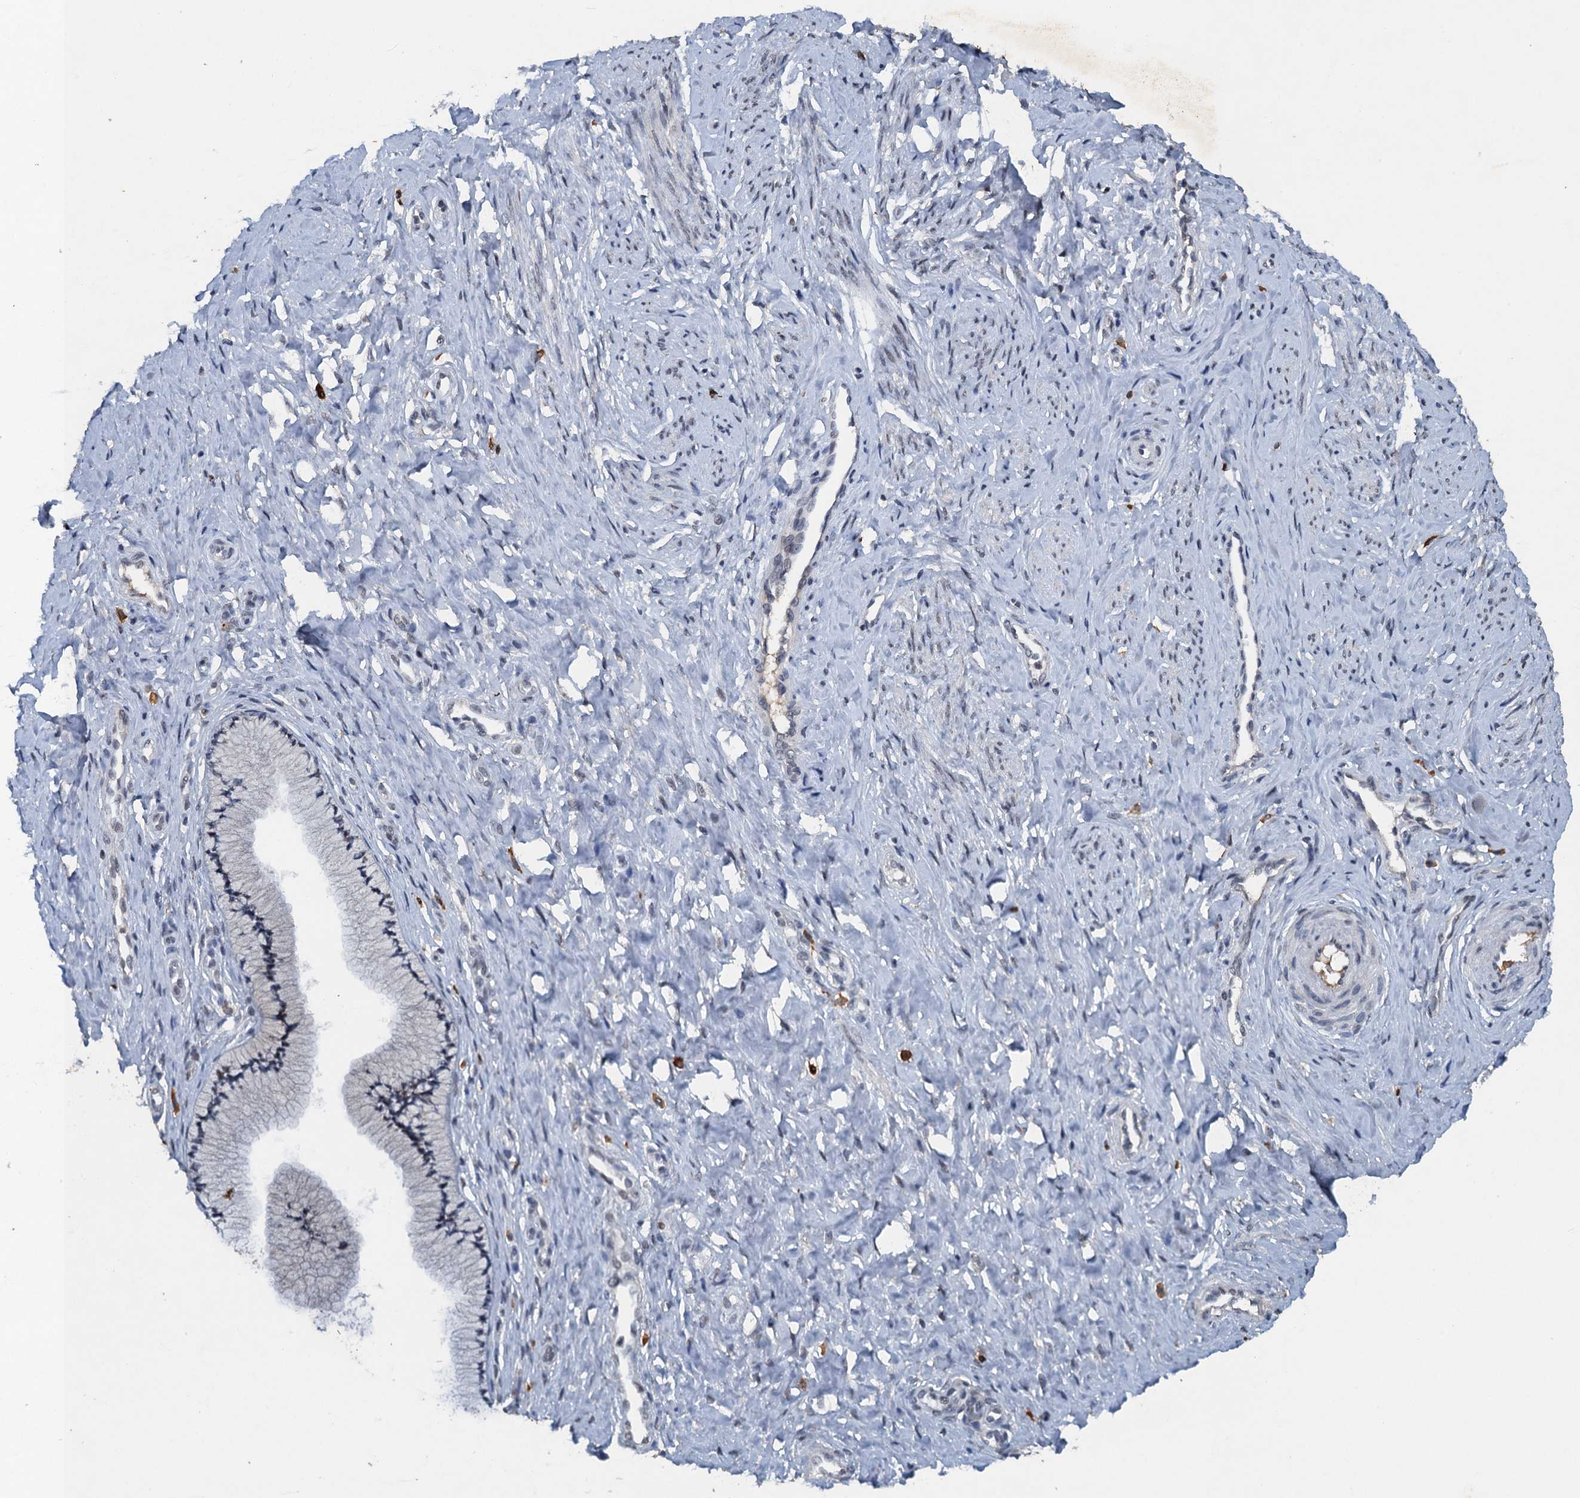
{"staining": {"intensity": "moderate", "quantity": "25%-75%", "location": "nuclear"}, "tissue": "cervix", "cell_type": "Glandular cells", "image_type": "normal", "snomed": [{"axis": "morphology", "description": "Normal tissue, NOS"}, {"axis": "topography", "description": "Cervix"}], "caption": "Immunohistochemistry (DAB) staining of unremarkable cervix reveals moderate nuclear protein positivity in about 25%-75% of glandular cells.", "gene": "CSTF3", "patient": {"sex": "female", "age": 36}}